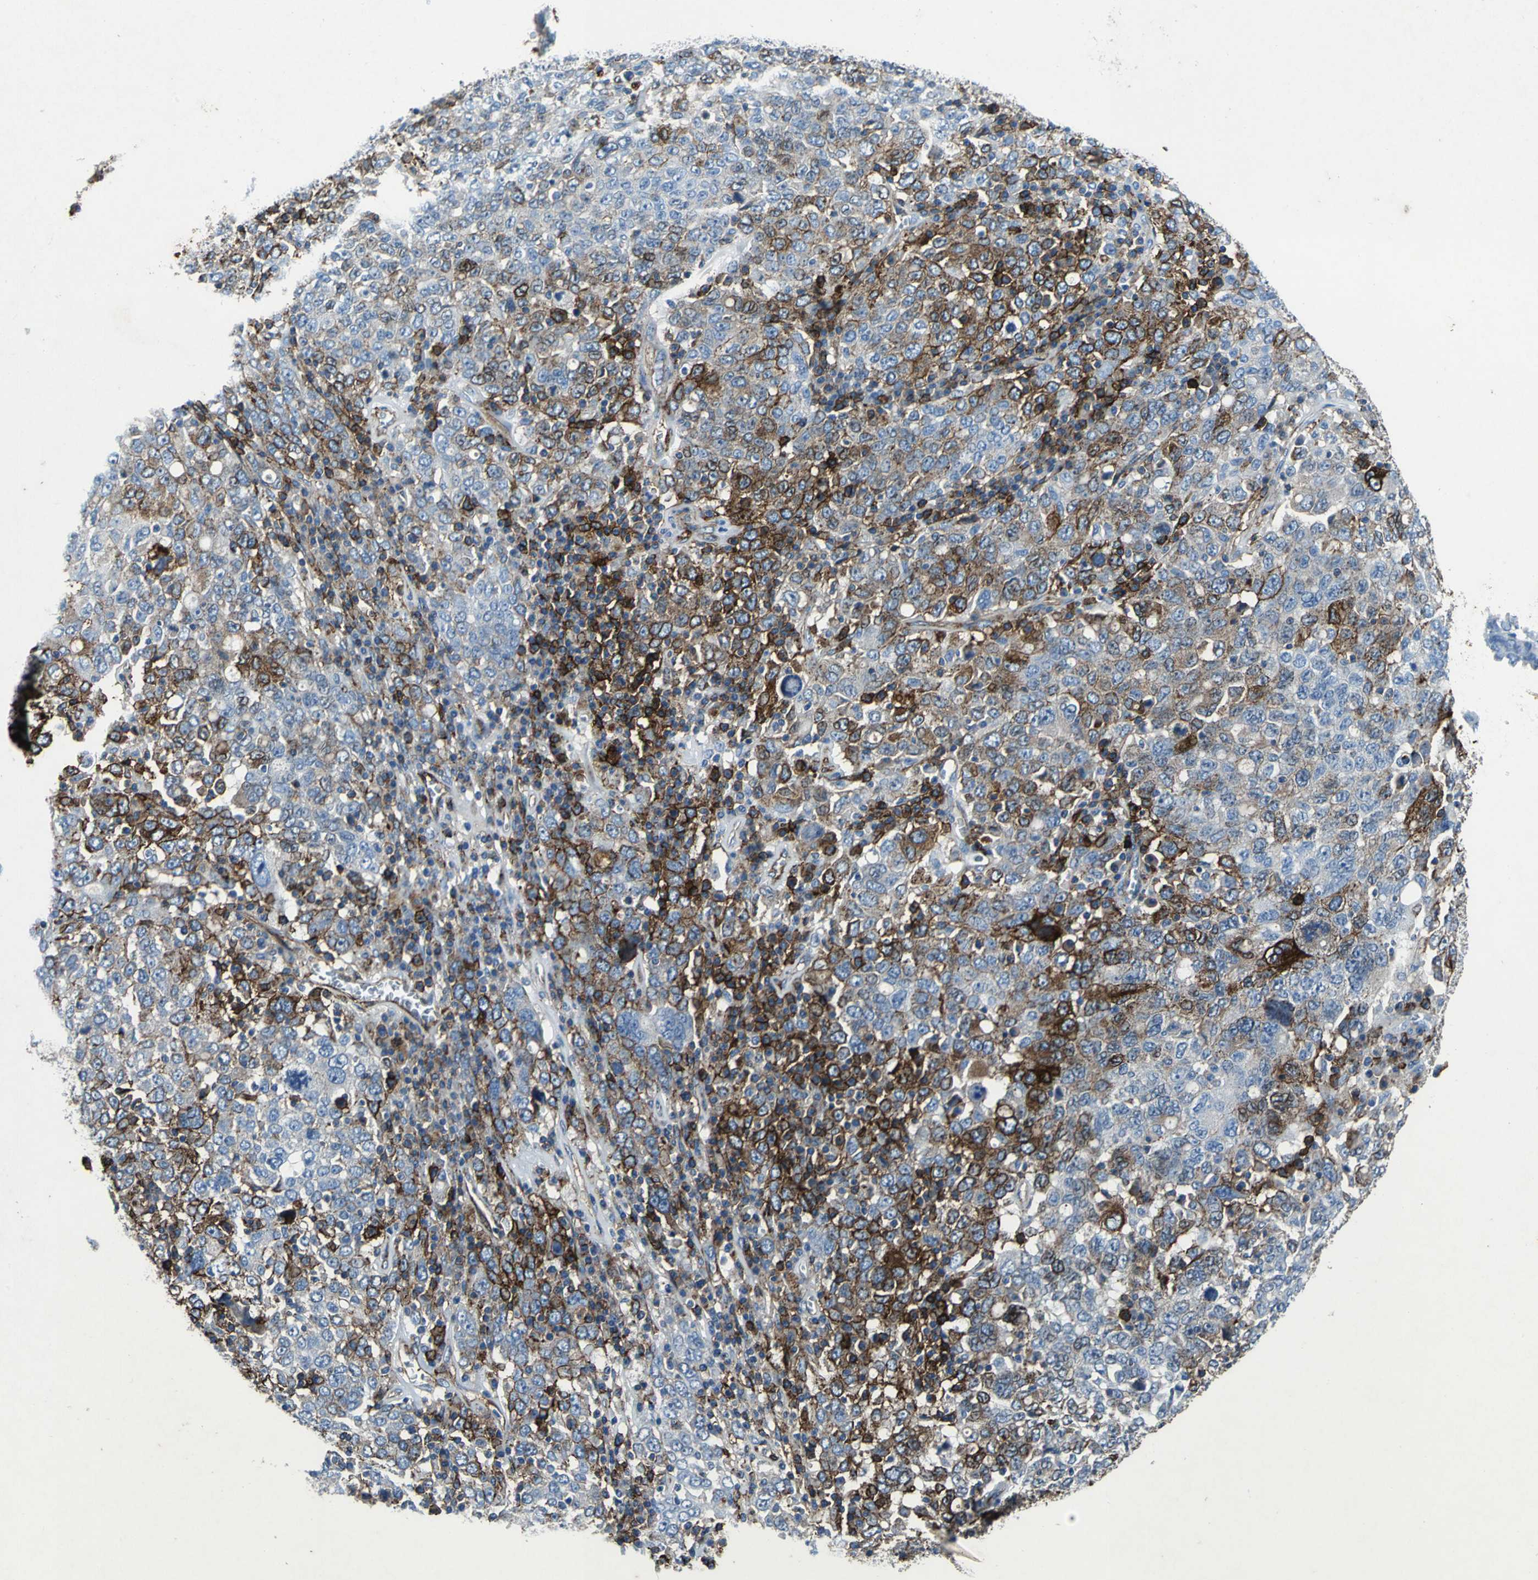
{"staining": {"intensity": "strong", "quantity": "25%-75%", "location": "cytoplasmic/membranous"}, "tissue": "ovarian cancer", "cell_type": "Tumor cells", "image_type": "cancer", "snomed": [{"axis": "morphology", "description": "Carcinoma, endometroid"}, {"axis": "topography", "description": "Ovary"}], "caption": "Protein analysis of ovarian cancer tissue demonstrates strong cytoplasmic/membranous positivity in about 25%-75% of tumor cells. The staining is performed using DAB brown chromogen to label protein expression. The nuclei are counter-stained blue using hematoxylin.", "gene": "RPS13", "patient": {"sex": "female", "age": 62}}